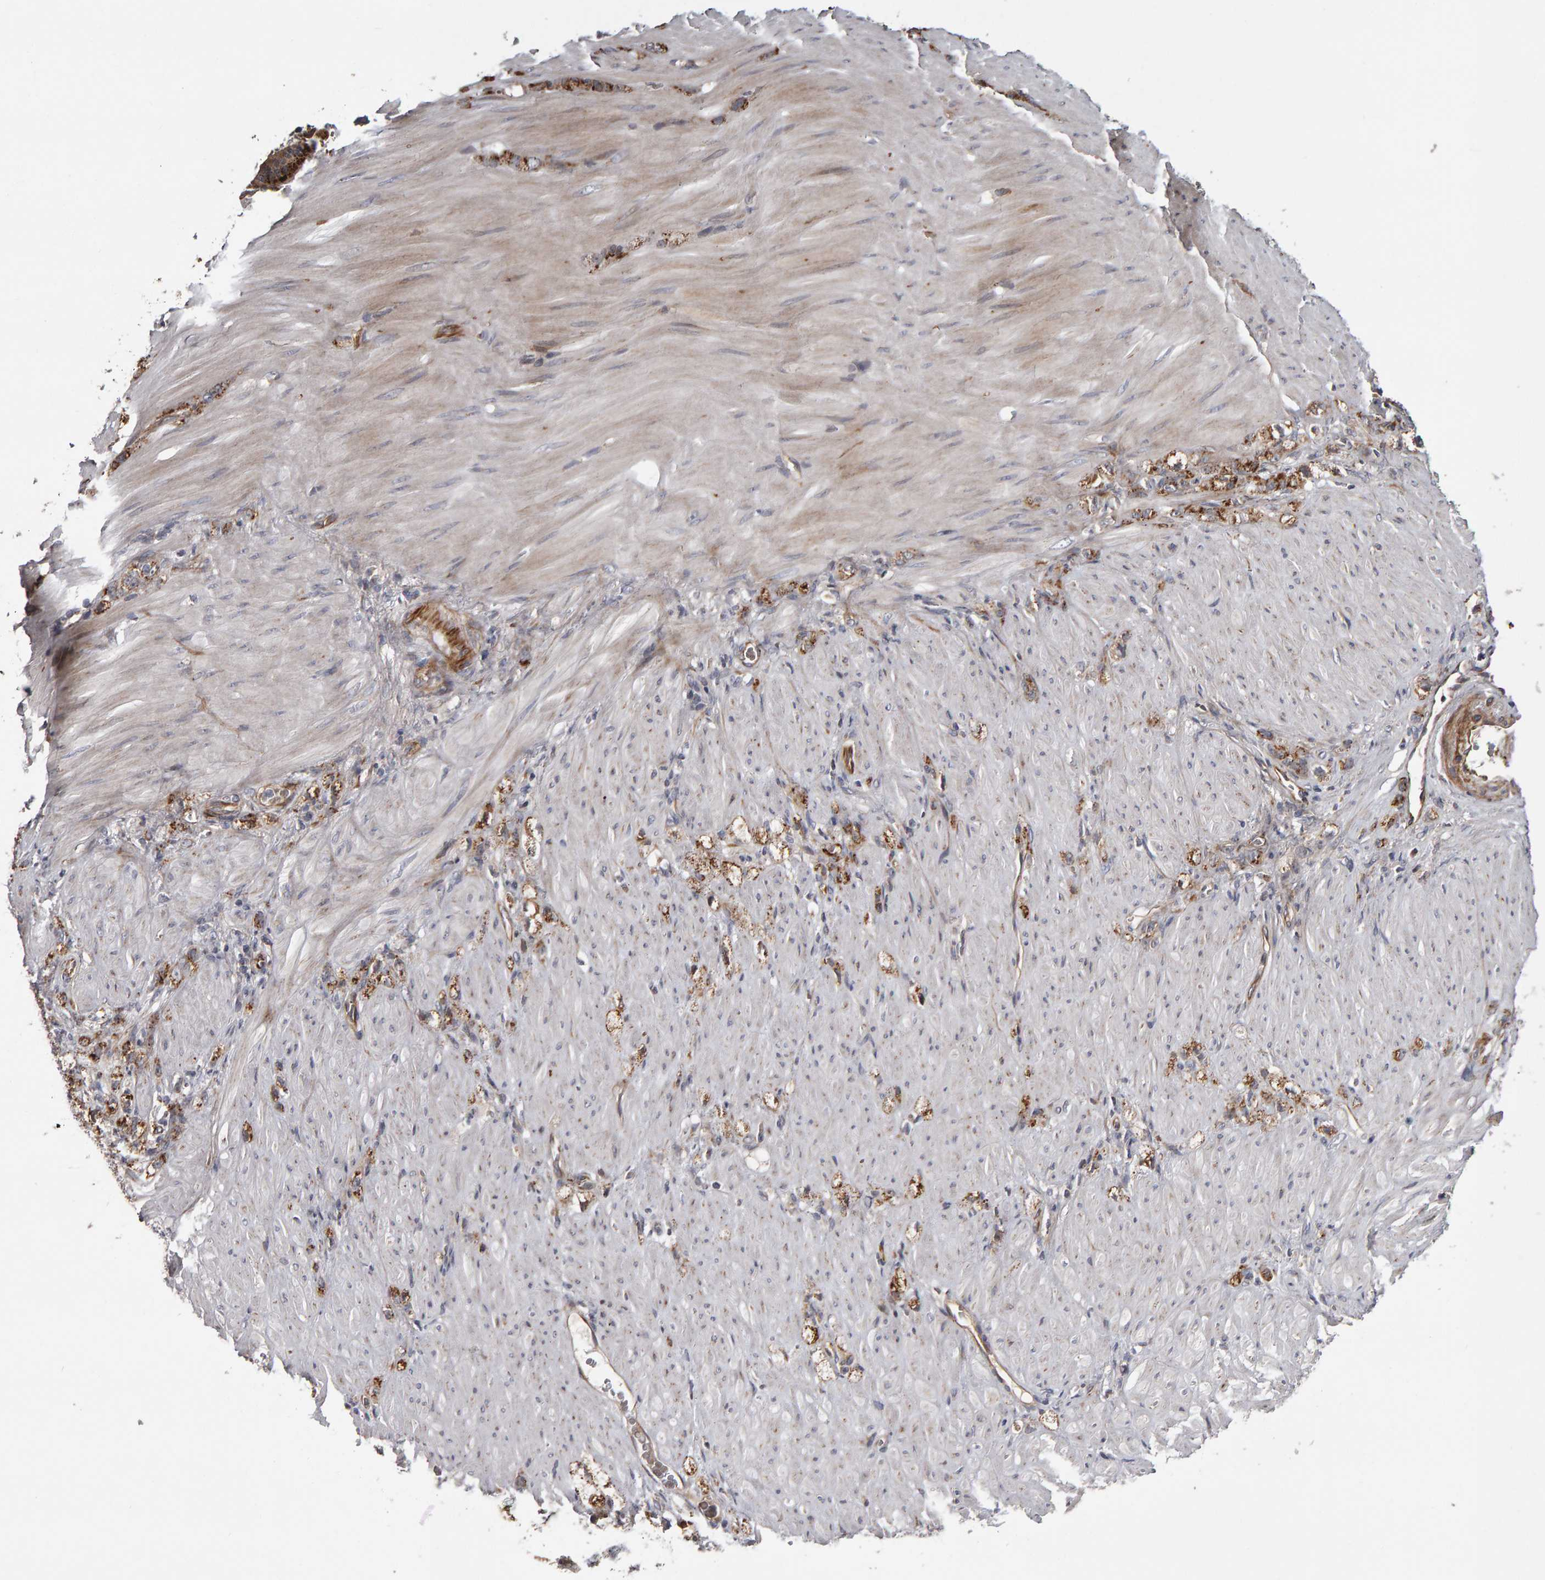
{"staining": {"intensity": "strong", "quantity": ">75%", "location": "cytoplasmic/membranous"}, "tissue": "stomach cancer", "cell_type": "Tumor cells", "image_type": "cancer", "snomed": [{"axis": "morphology", "description": "Normal tissue, NOS"}, {"axis": "morphology", "description": "Adenocarcinoma, NOS"}, {"axis": "topography", "description": "Stomach"}], "caption": "DAB (3,3'-diaminobenzidine) immunohistochemical staining of stomach cancer (adenocarcinoma) displays strong cytoplasmic/membranous protein staining in about >75% of tumor cells. (IHC, brightfield microscopy, high magnification).", "gene": "CANT1", "patient": {"sex": "male", "age": 82}}